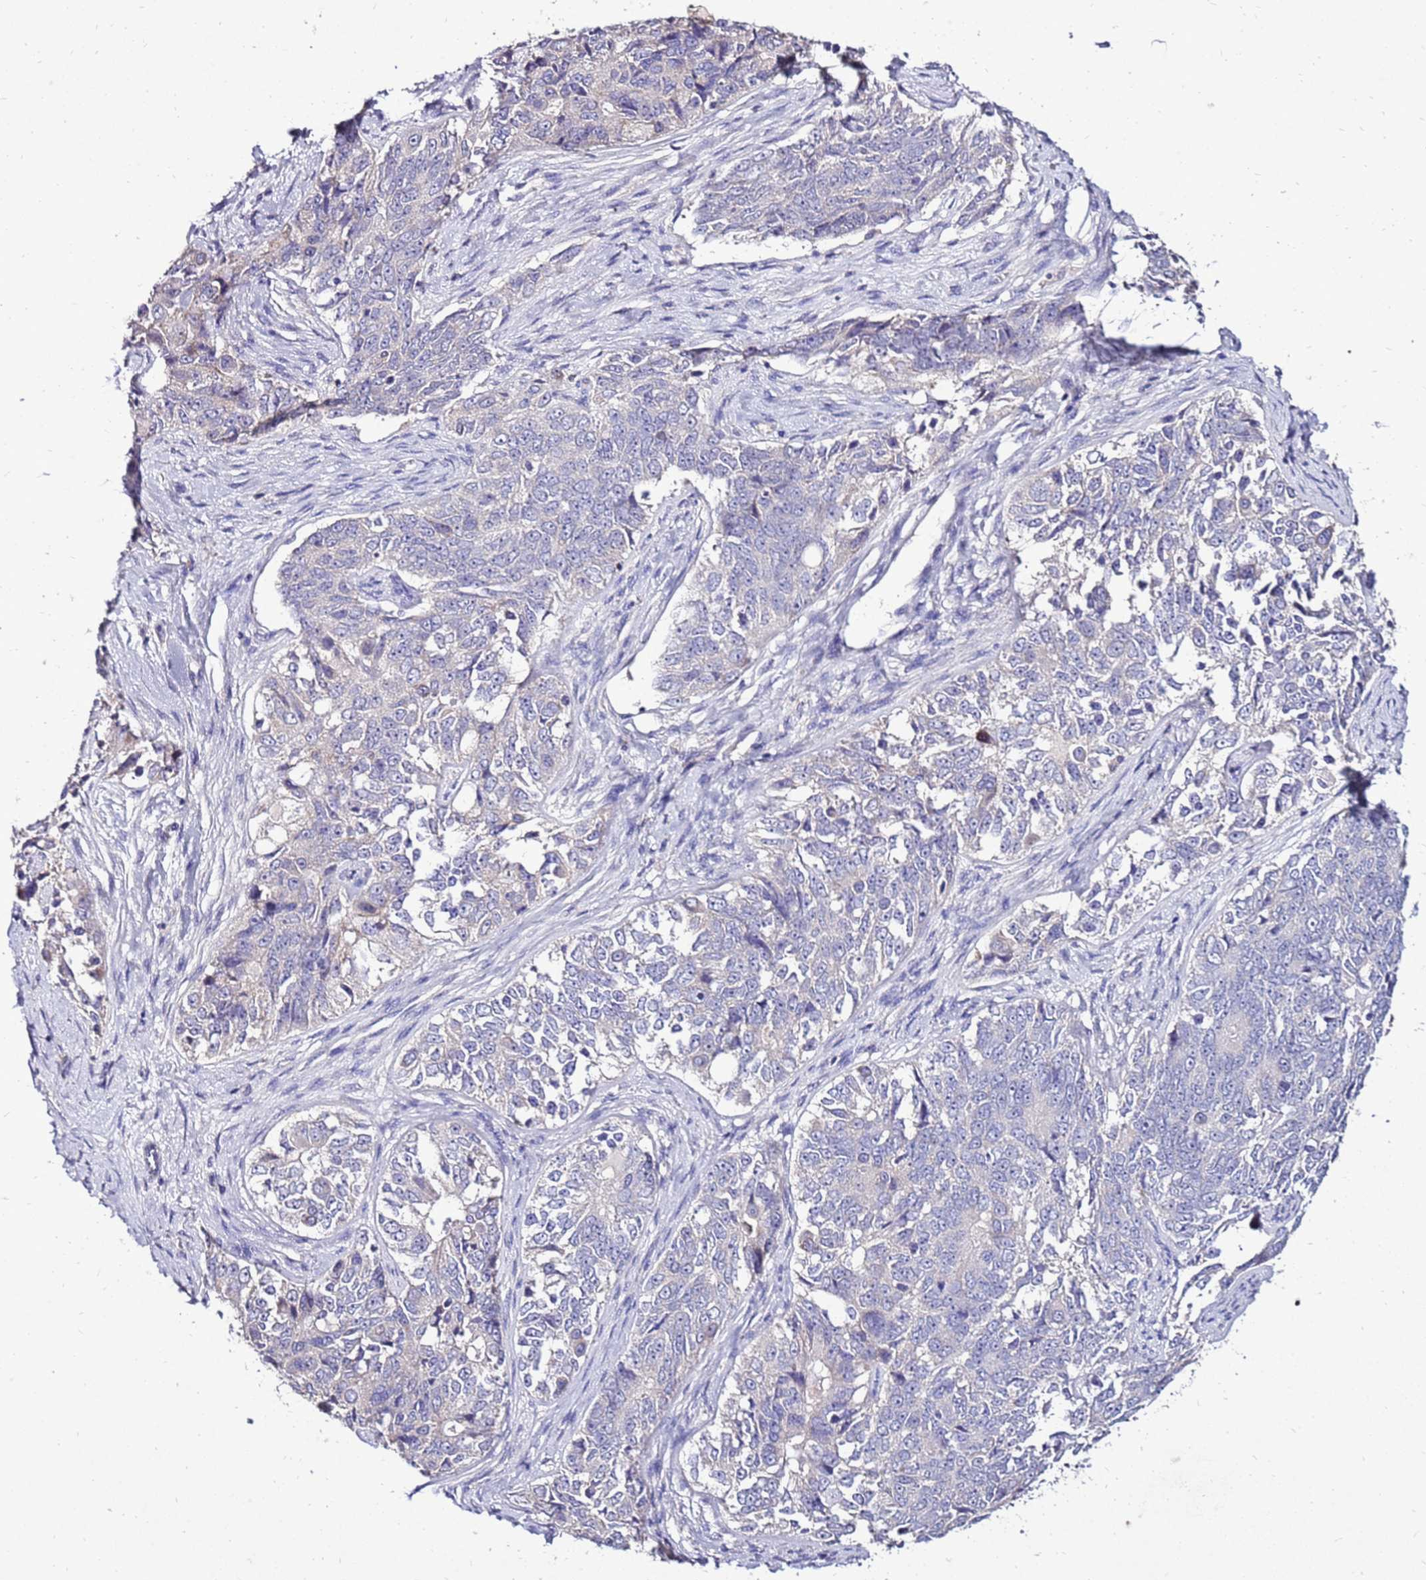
{"staining": {"intensity": "negative", "quantity": "none", "location": "none"}, "tissue": "ovarian cancer", "cell_type": "Tumor cells", "image_type": "cancer", "snomed": [{"axis": "morphology", "description": "Carcinoma, endometroid"}, {"axis": "topography", "description": "Ovary"}], "caption": "High magnification brightfield microscopy of endometroid carcinoma (ovarian) stained with DAB (3,3'-diaminobenzidine) (brown) and counterstained with hematoxylin (blue): tumor cells show no significant staining.", "gene": "TMEM106C", "patient": {"sex": "female", "age": 51}}